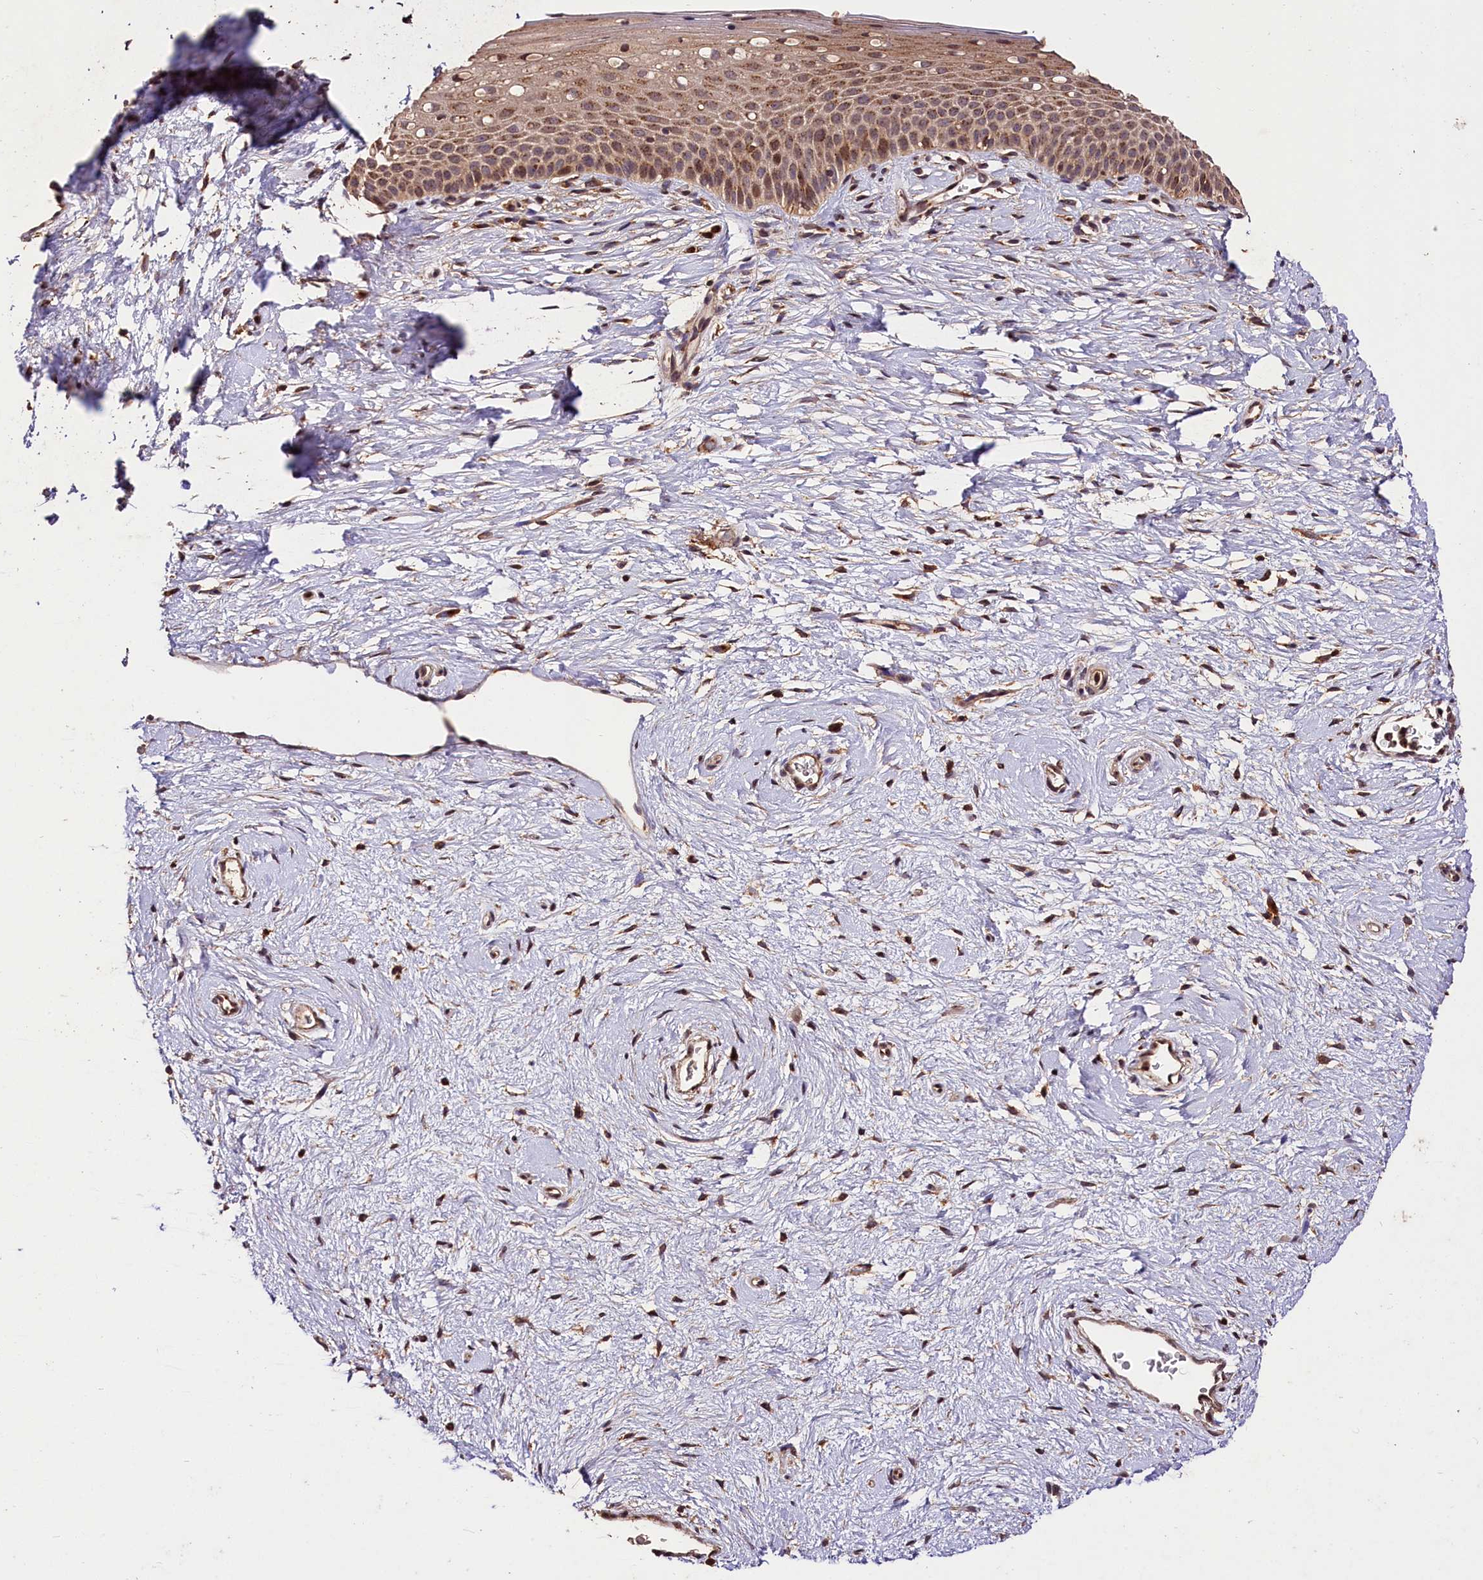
{"staining": {"intensity": "moderate", "quantity": ">75%", "location": "cytoplasmic/membranous"}, "tissue": "cervix", "cell_type": "Glandular cells", "image_type": "normal", "snomed": [{"axis": "morphology", "description": "Normal tissue, NOS"}, {"axis": "topography", "description": "Cervix"}], "caption": "Protein staining exhibits moderate cytoplasmic/membranous positivity in about >75% of glandular cells in unremarkable cervix.", "gene": "KPTN", "patient": {"sex": "female", "age": 57}}